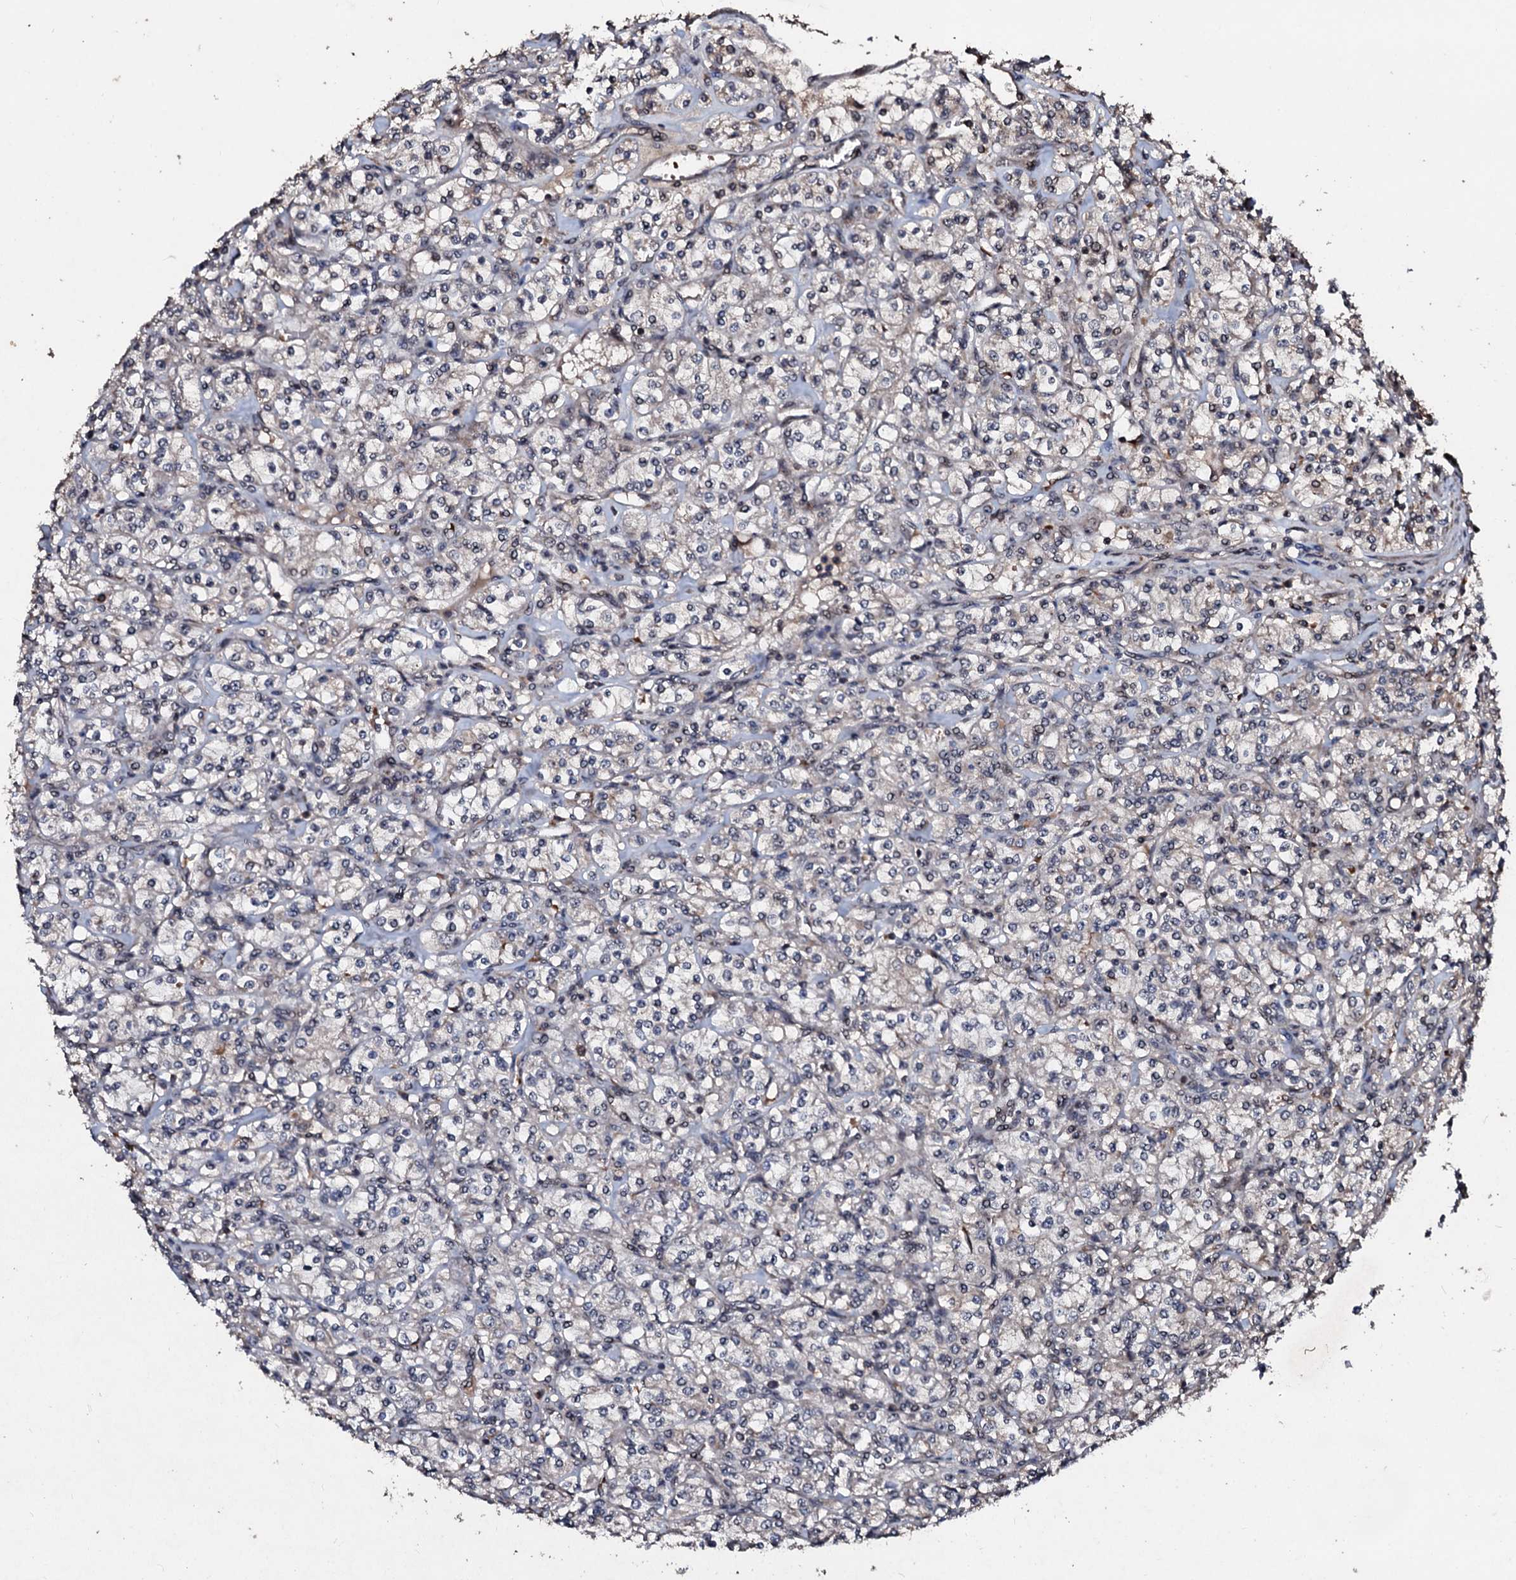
{"staining": {"intensity": "negative", "quantity": "none", "location": "none"}, "tissue": "renal cancer", "cell_type": "Tumor cells", "image_type": "cancer", "snomed": [{"axis": "morphology", "description": "Adenocarcinoma, NOS"}, {"axis": "topography", "description": "Kidney"}], "caption": "Immunohistochemical staining of adenocarcinoma (renal) demonstrates no significant expression in tumor cells. (Stains: DAB (3,3'-diaminobenzidine) immunohistochemistry with hematoxylin counter stain, Microscopy: brightfield microscopy at high magnification).", "gene": "SUPT7L", "patient": {"sex": "male", "age": 77}}